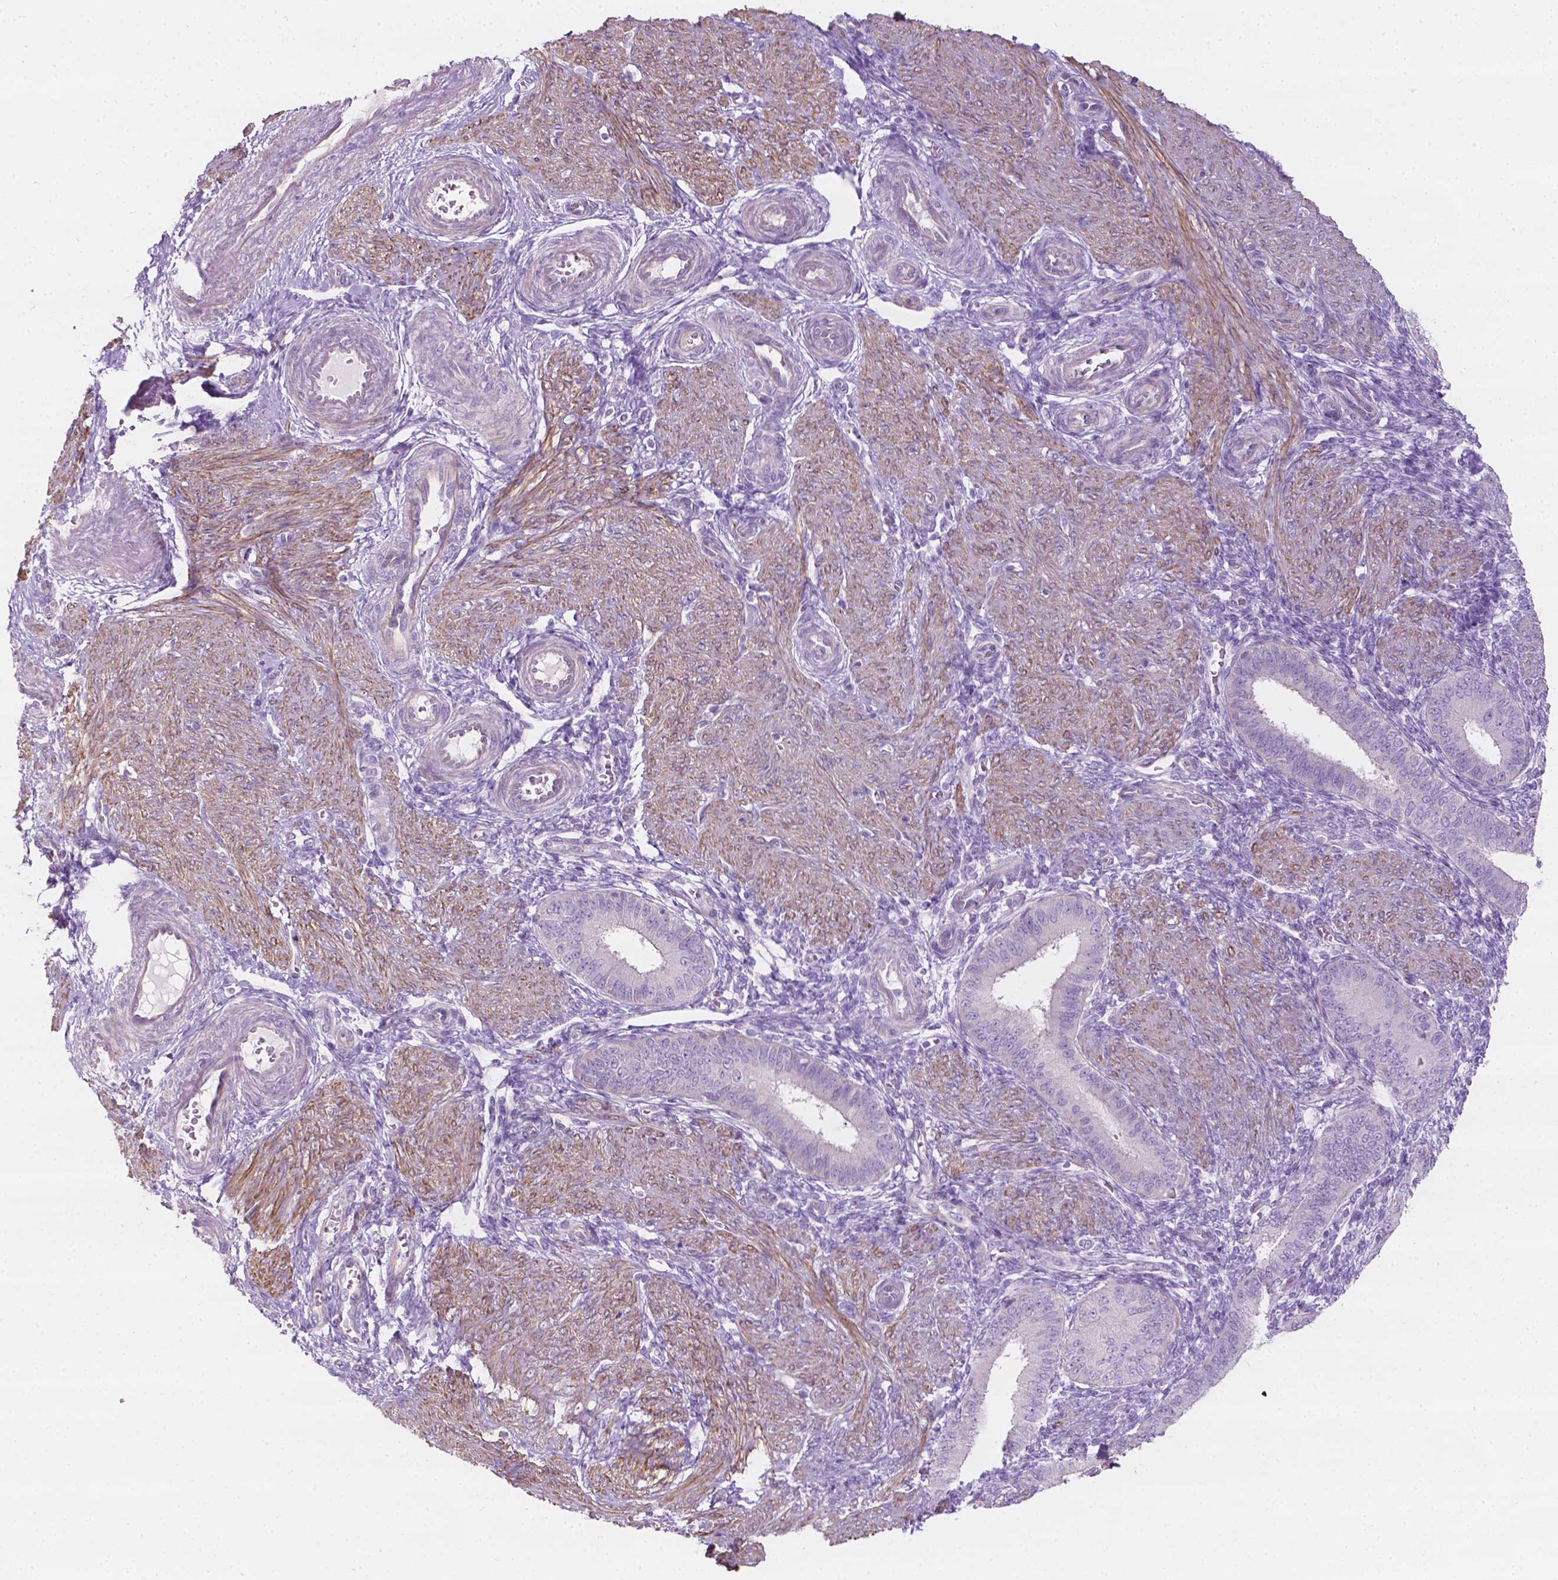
{"staining": {"intensity": "negative", "quantity": "none", "location": "none"}, "tissue": "endometrium", "cell_type": "Cells in endometrial stroma", "image_type": "normal", "snomed": [{"axis": "morphology", "description": "Normal tissue, NOS"}, {"axis": "topography", "description": "Endometrium"}], "caption": "Immunohistochemistry (IHC) photomicrograph of unremarkable endometrium stained for a protein (brown), which displays no expression in cells in endometrial stroma.", "gene": "NOS1AP", "patient": {"sex": "female", "age": 39}}